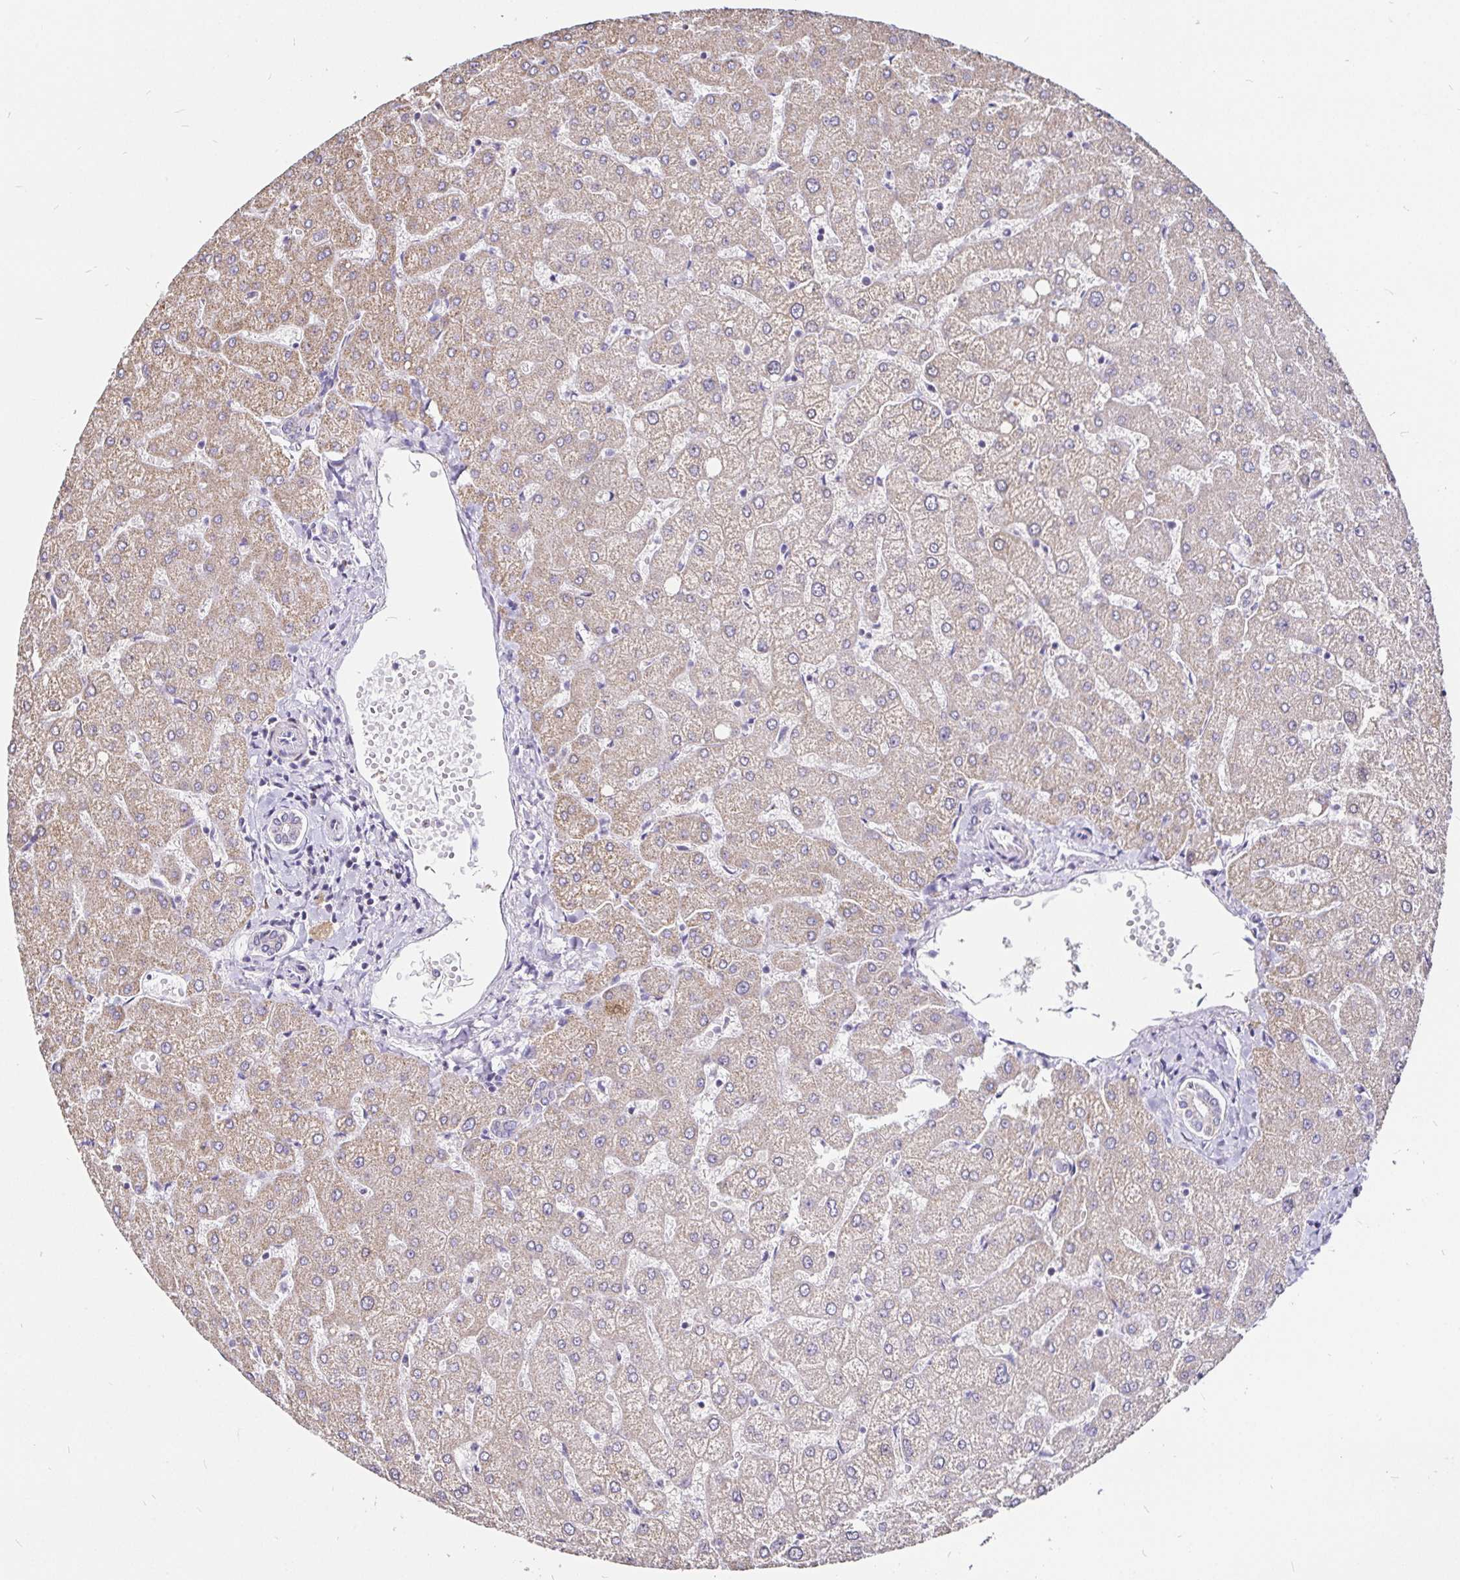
{"staining": {"intensity": "negative", "quantity": "none", "location": "none"}, "tissue": "liver", "cell_type": "Cholangiocytes", "image_type": "normal", "snomed": [{"axis": "morphology", "description": "Normal tissue, NOS"}, {"axis": "topography", "description": "Liver"}], "caption": "IHC of unremarkable human liver reveals no positivity in cholangiocytes. (DAB immunohistochemistry (IHC), high magnification).", "gene": "PGAM2", "patient": {"sex": "female", "age": 54}}